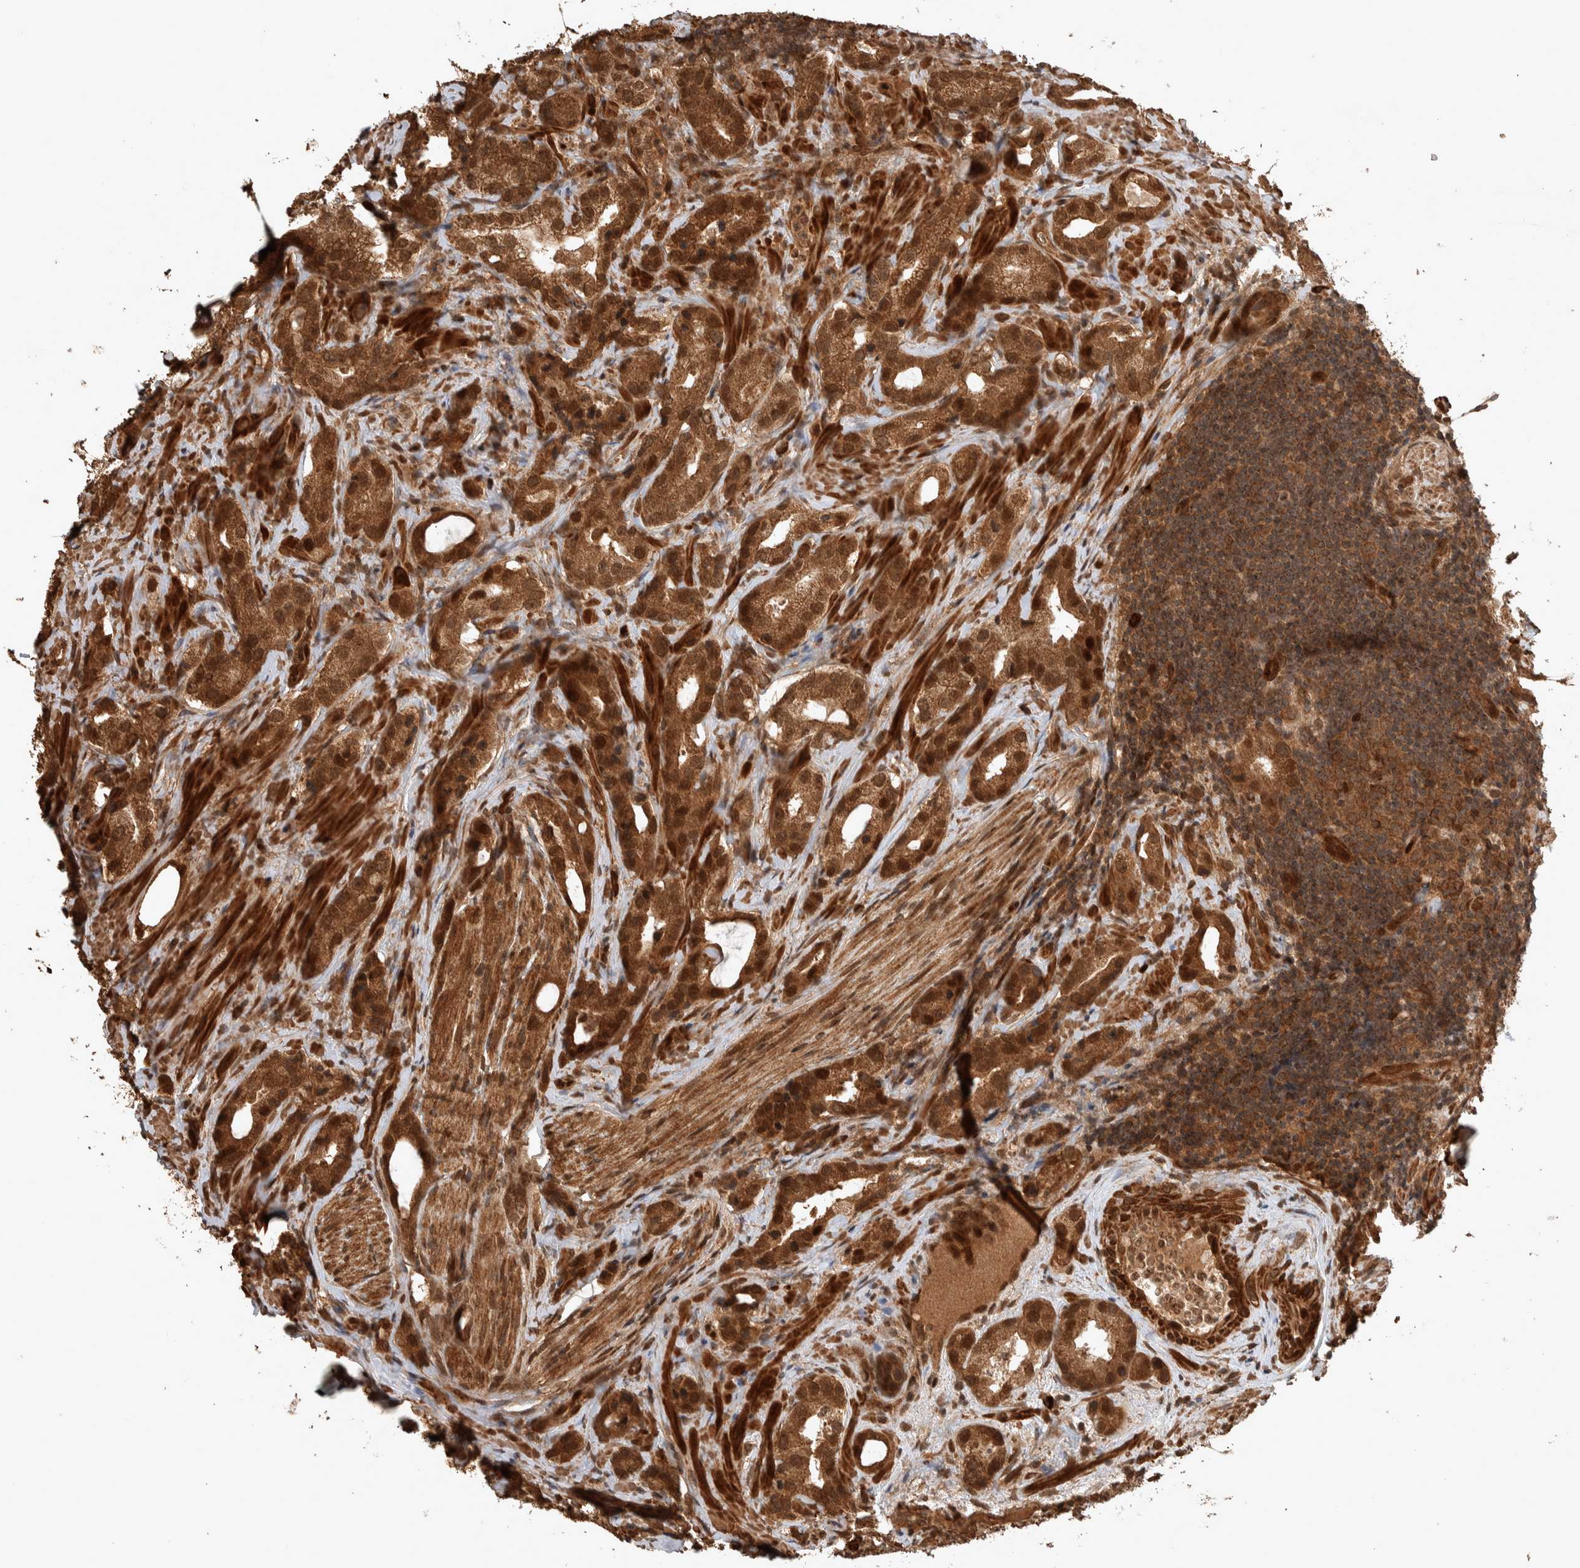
{"staining": {"intensity": "strong", "quantity": ">75%", "location": "cytoplasmic/membranous,nuclear"}, "tissue": "prostate cancer", "cell_type": "Tumor cells", "image_type": "cancer", "snomed": [{"axis": "morphology", "description": "Adenocarcinoma, High grade"}, {"axis": "topography", "description": "Prostate"}], "caption": "Prostate high-grade adenocarcinoma stained with immunohistochemistry (IHC) exhibits strong cytoplasmic/membranous and nuclear positivity in about >75% of tumor cells.", "gene": "CNTROB", "patient": {"sex": "male", "age": 63}}